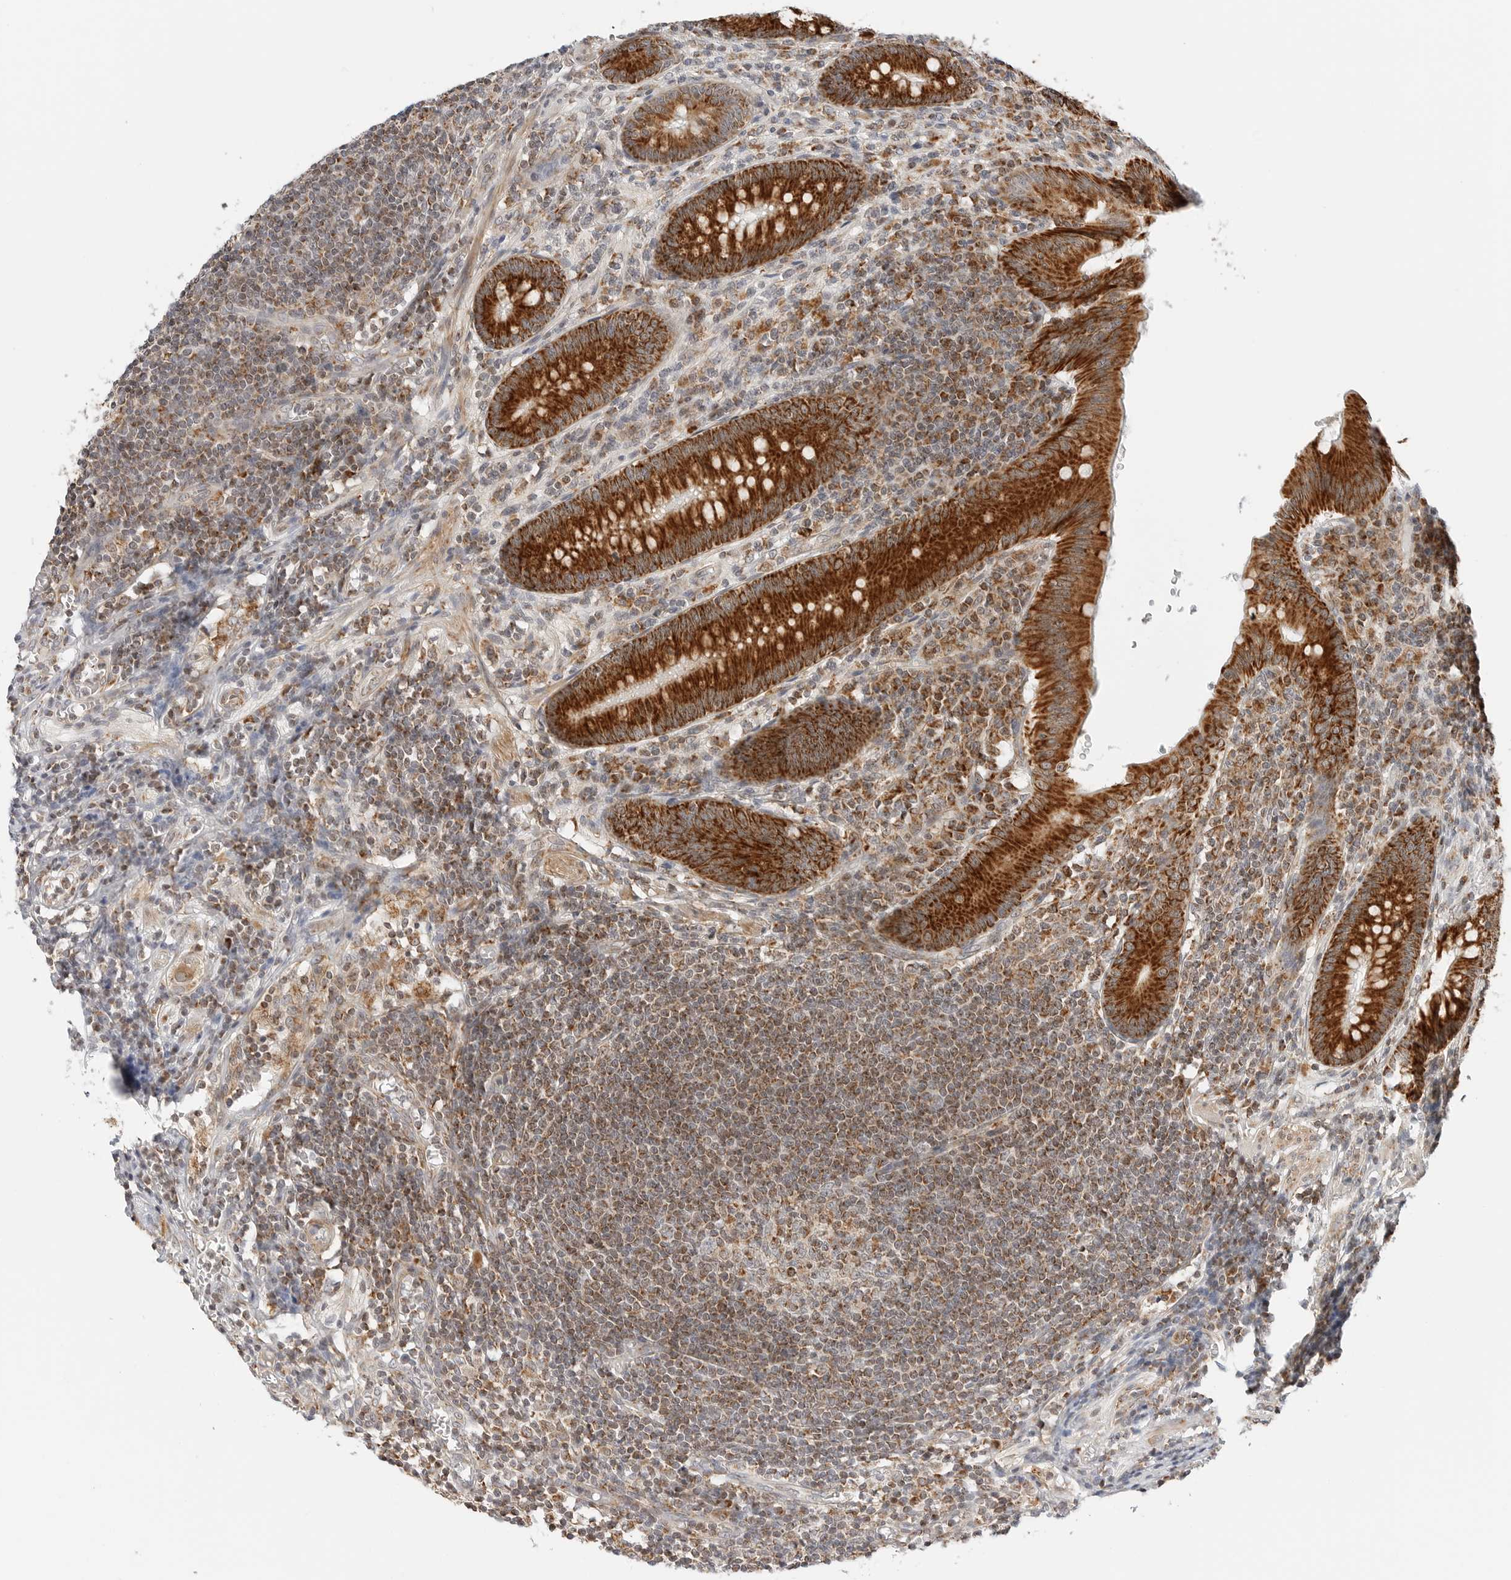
{"staining": {"intensity": "strong", "quantity": ">75%", "location": "cytoplasmic/membranous"}, "tissue": "appendix", "cell_type": "Glandular cells", "image_type": "normal", "snomed": [{"axis": "morphology", "description": "Normal tissue, NOS"}, {"axis": "morphology", "description": "Inflammation, NOS"}, {"axis": "topography", "description": "Appendix"}], "caption": "Human appendix stained for a protein (brown) displays strong cytoplasmic/membranous positive positivity in approximately >75% of glandular cells.", "gene": "DYRK4", "patient": {"sex": "male", "age": 46}}